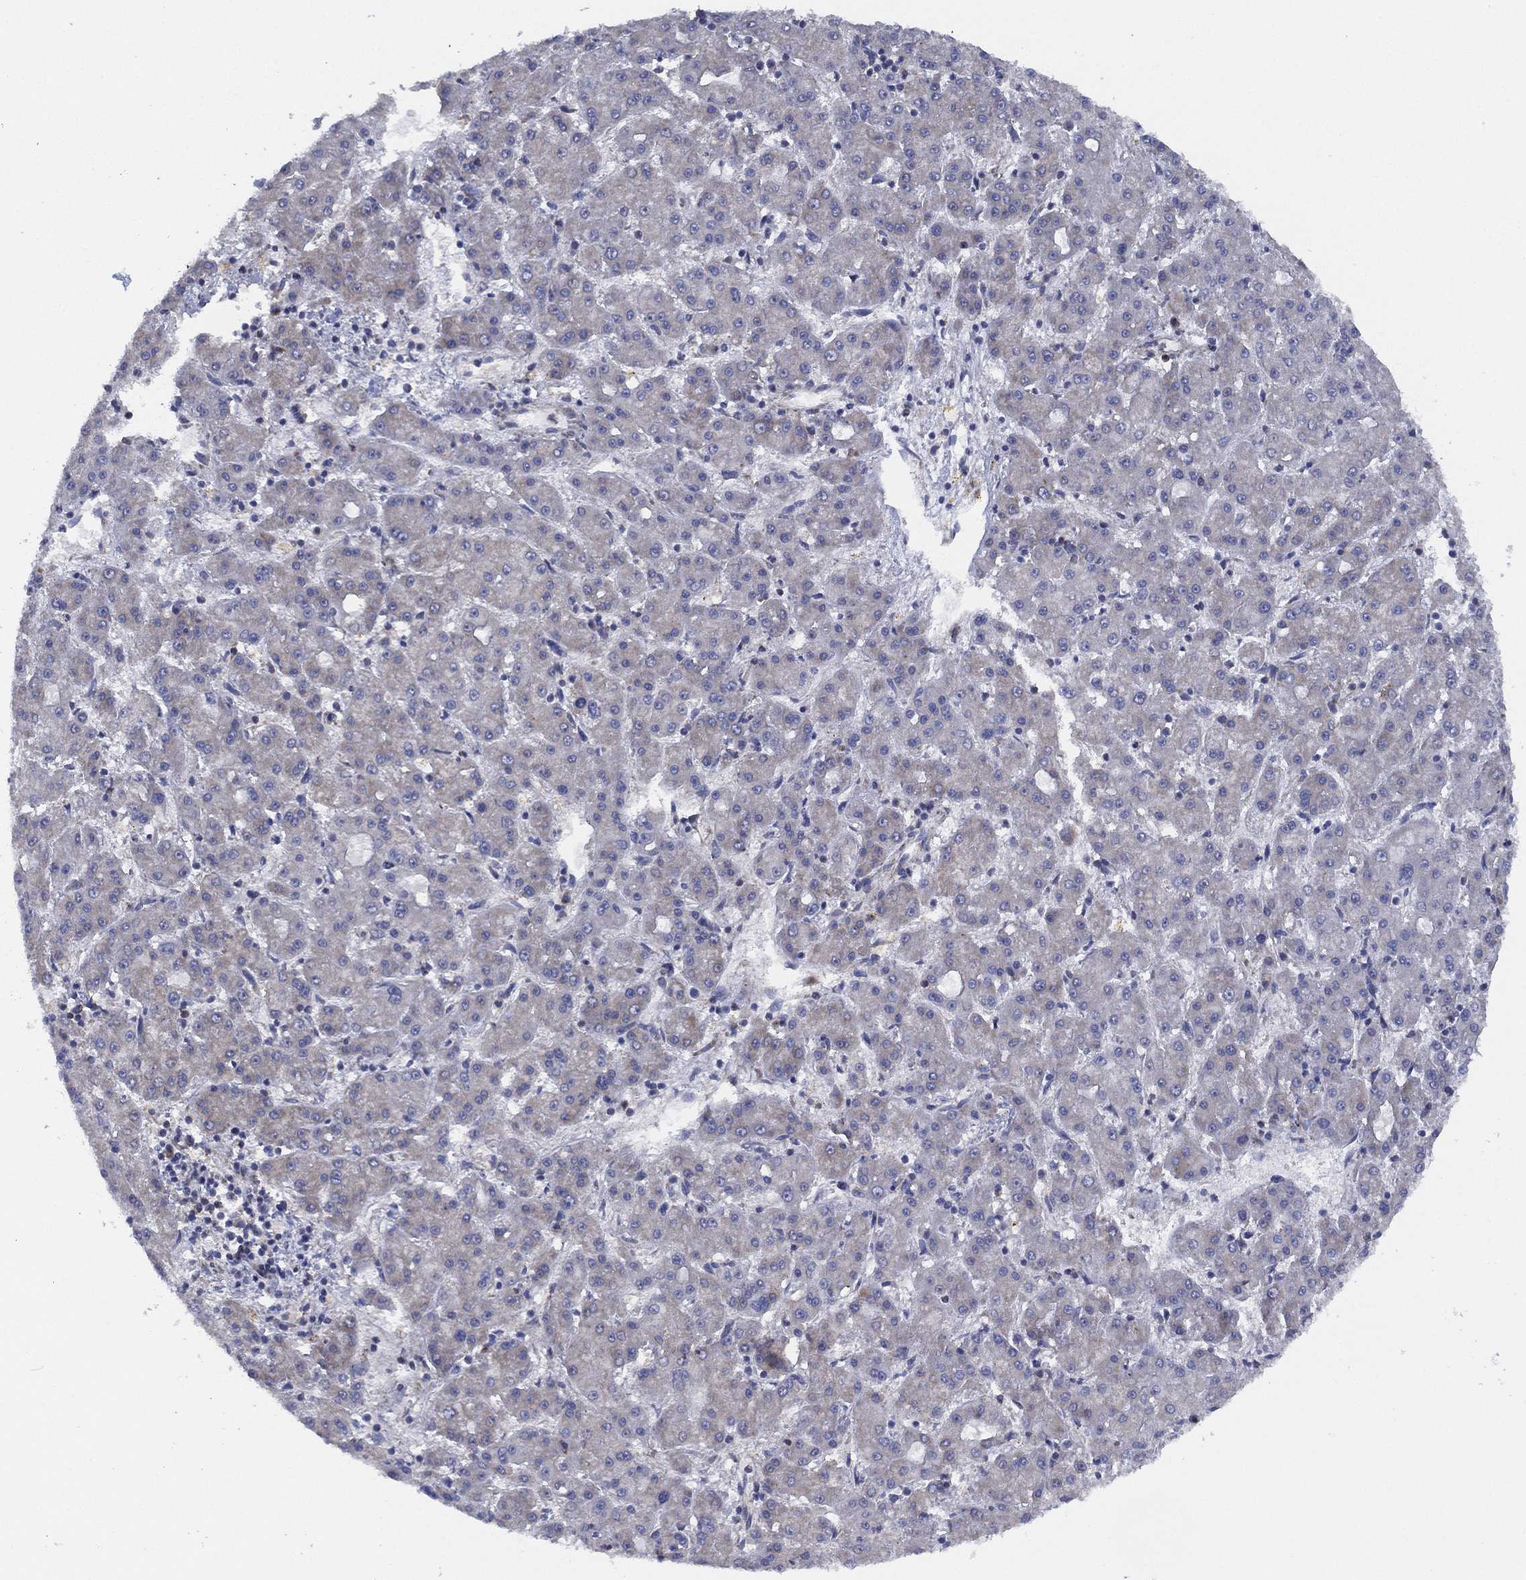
{"staining": {"intensity": "negative", "quantity": "none", "location": "none"}, "tissue": "liver cancer", "cell_type": "Tumor cells", "image_type": "cancer", "snomed": [{"axis": "morphology", "description": "Carcinoma, Hepatocellular, NOS"}, {"axis": "topography", "description": "Liver"}], "caption": "Liver hepatocellular carcinoma was stained to show a protein in brown. There is no significant expression in tumor cells.", "gene": "ZNF223", "patient": {"sex": "male", "age": 73}}